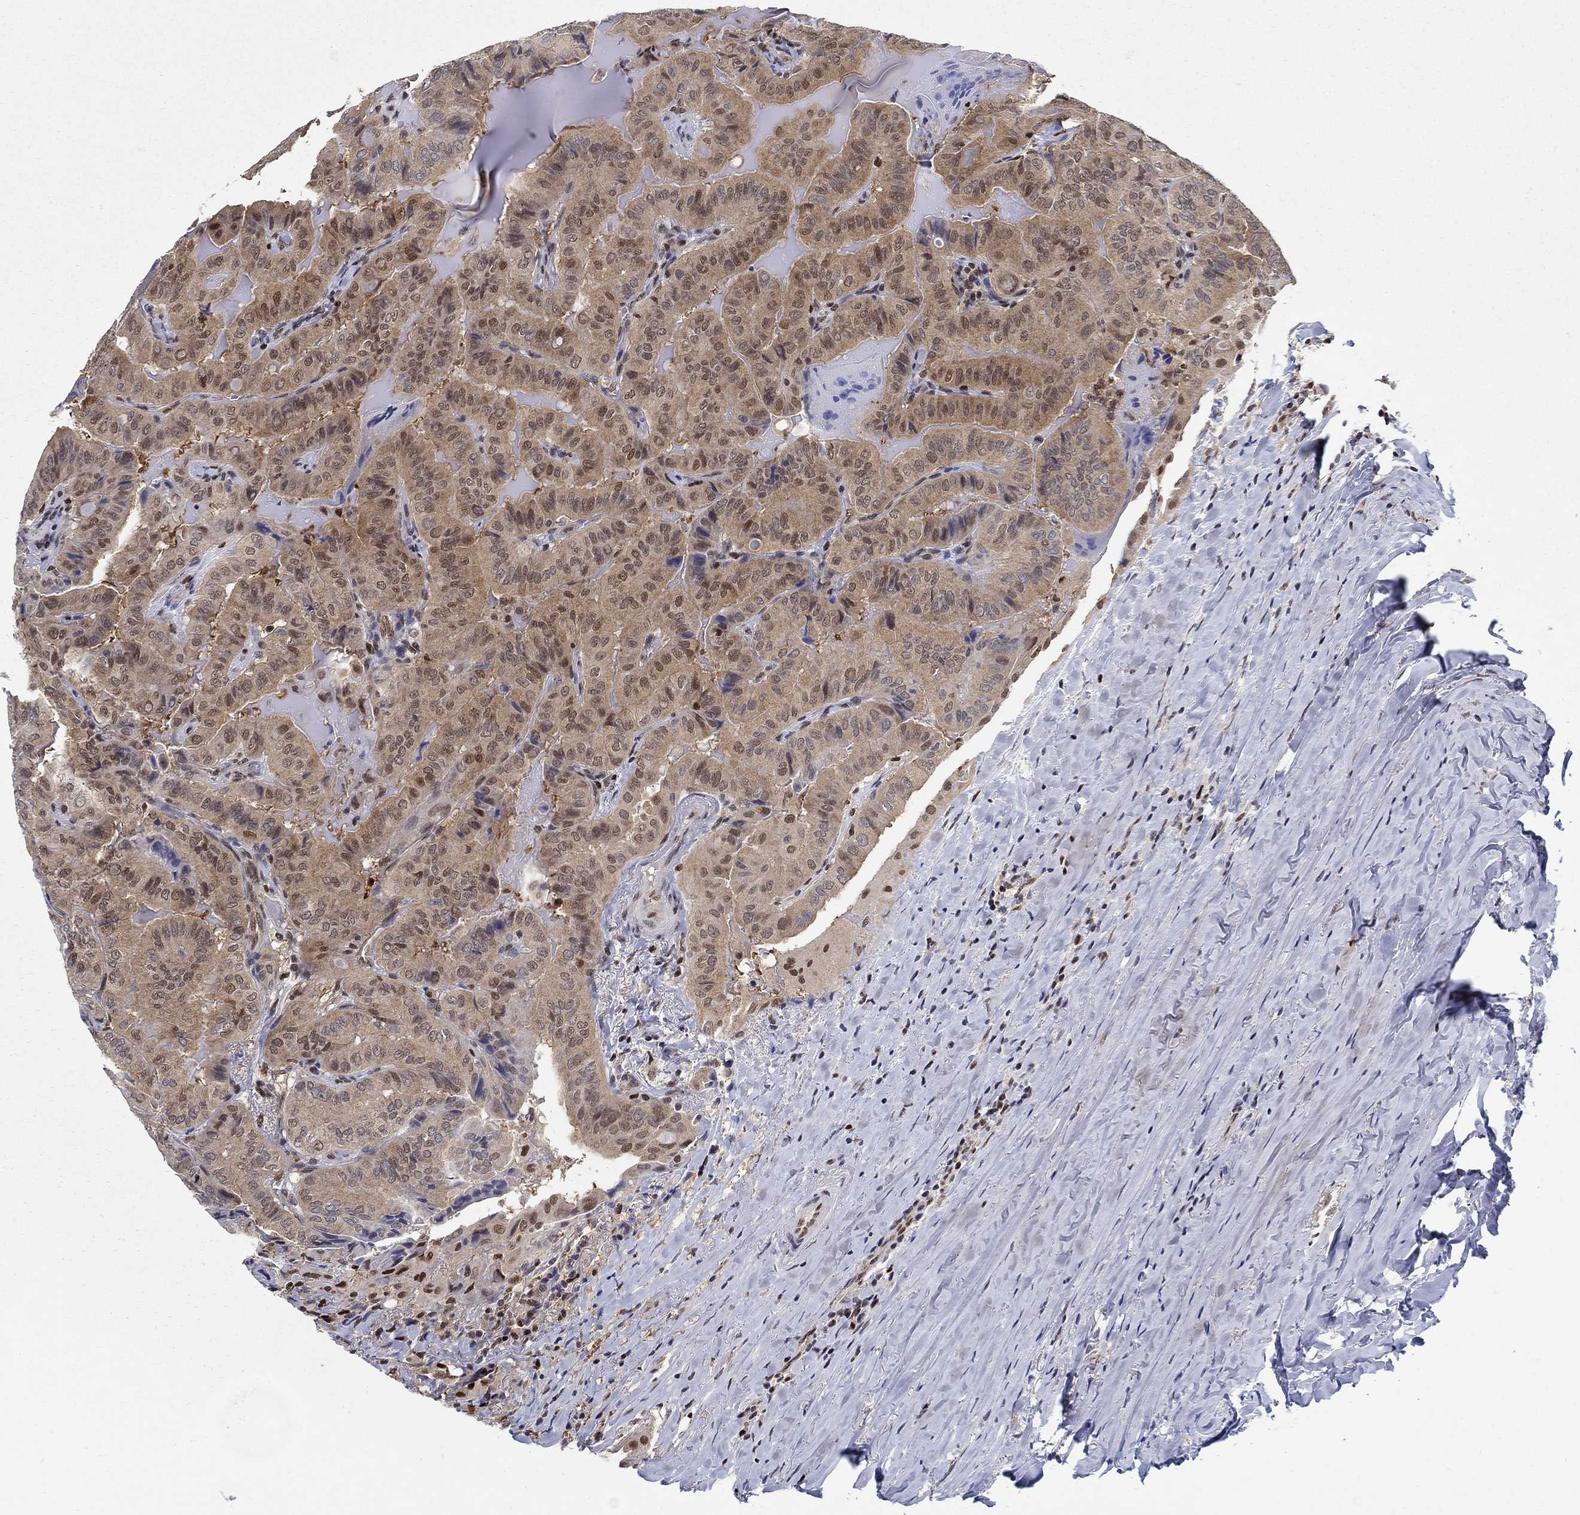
{"staining": {"intensity": "moderate", "quantity": "<25%", "location": "cytoplasmic/membranous,nuclear"}, "tissue": "thyroid cancer", "cell_type": "Tumor cells", "image_type": "cancer", "snomed": [{"axis": "morphology", "description": "Papillary adenocarcinoma, NOS"}, {"axis": "topography", "description": "Thyroid gland"}], "caption": "Immunohistochemical staining of thyroid cancer reveals low levels of moderate cytoplasmic/membranous and nuclear staining in about <25% of tumor cells.", "gene": "ZNF594", "patient": {"sex": "female", "age": 68}}